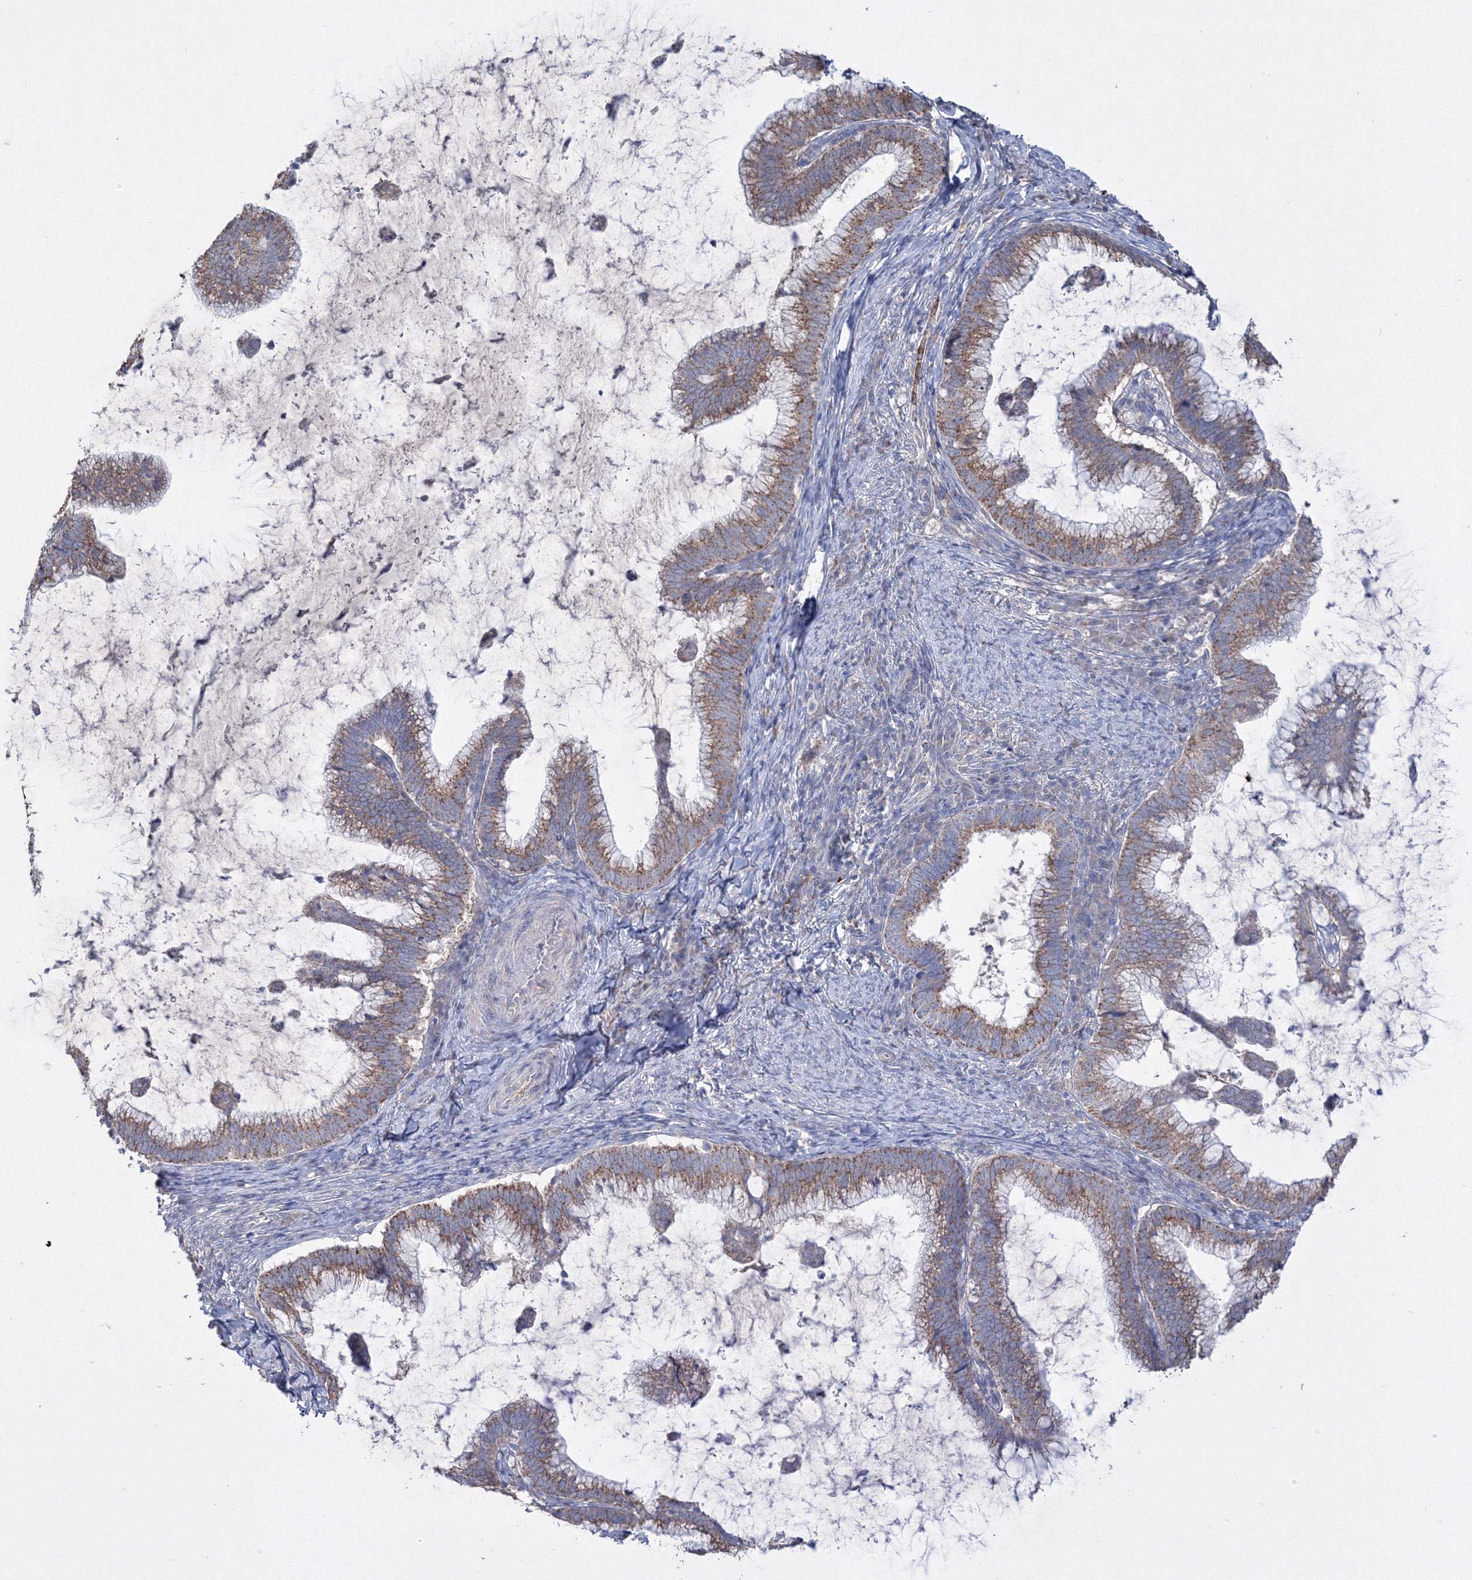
{"staining": {"intensity": "moderate", "quantity": ">75%", "location": "cytoplasmic/membranous"}, "tissue": "cervical cancer", "cell_type": "Tumor cells", "image_type": "cancer", "snomed": [{"axis": "morphology", "description": "Adenocarcinoma, NOS"}, {"axis": "topography", "description": "Cervix"}], "caption": "Protein expression analysis of human cervical cancer reveals moderate cytoplasmic/membranous staining in about >75% of tumor cells. (Stains: DAB in brown, nuclei in blue, Microscopy: brightfield microscopy at high magnification).", "gene": "GRSF1", "patient": {"sex": "female", "age": 36}}